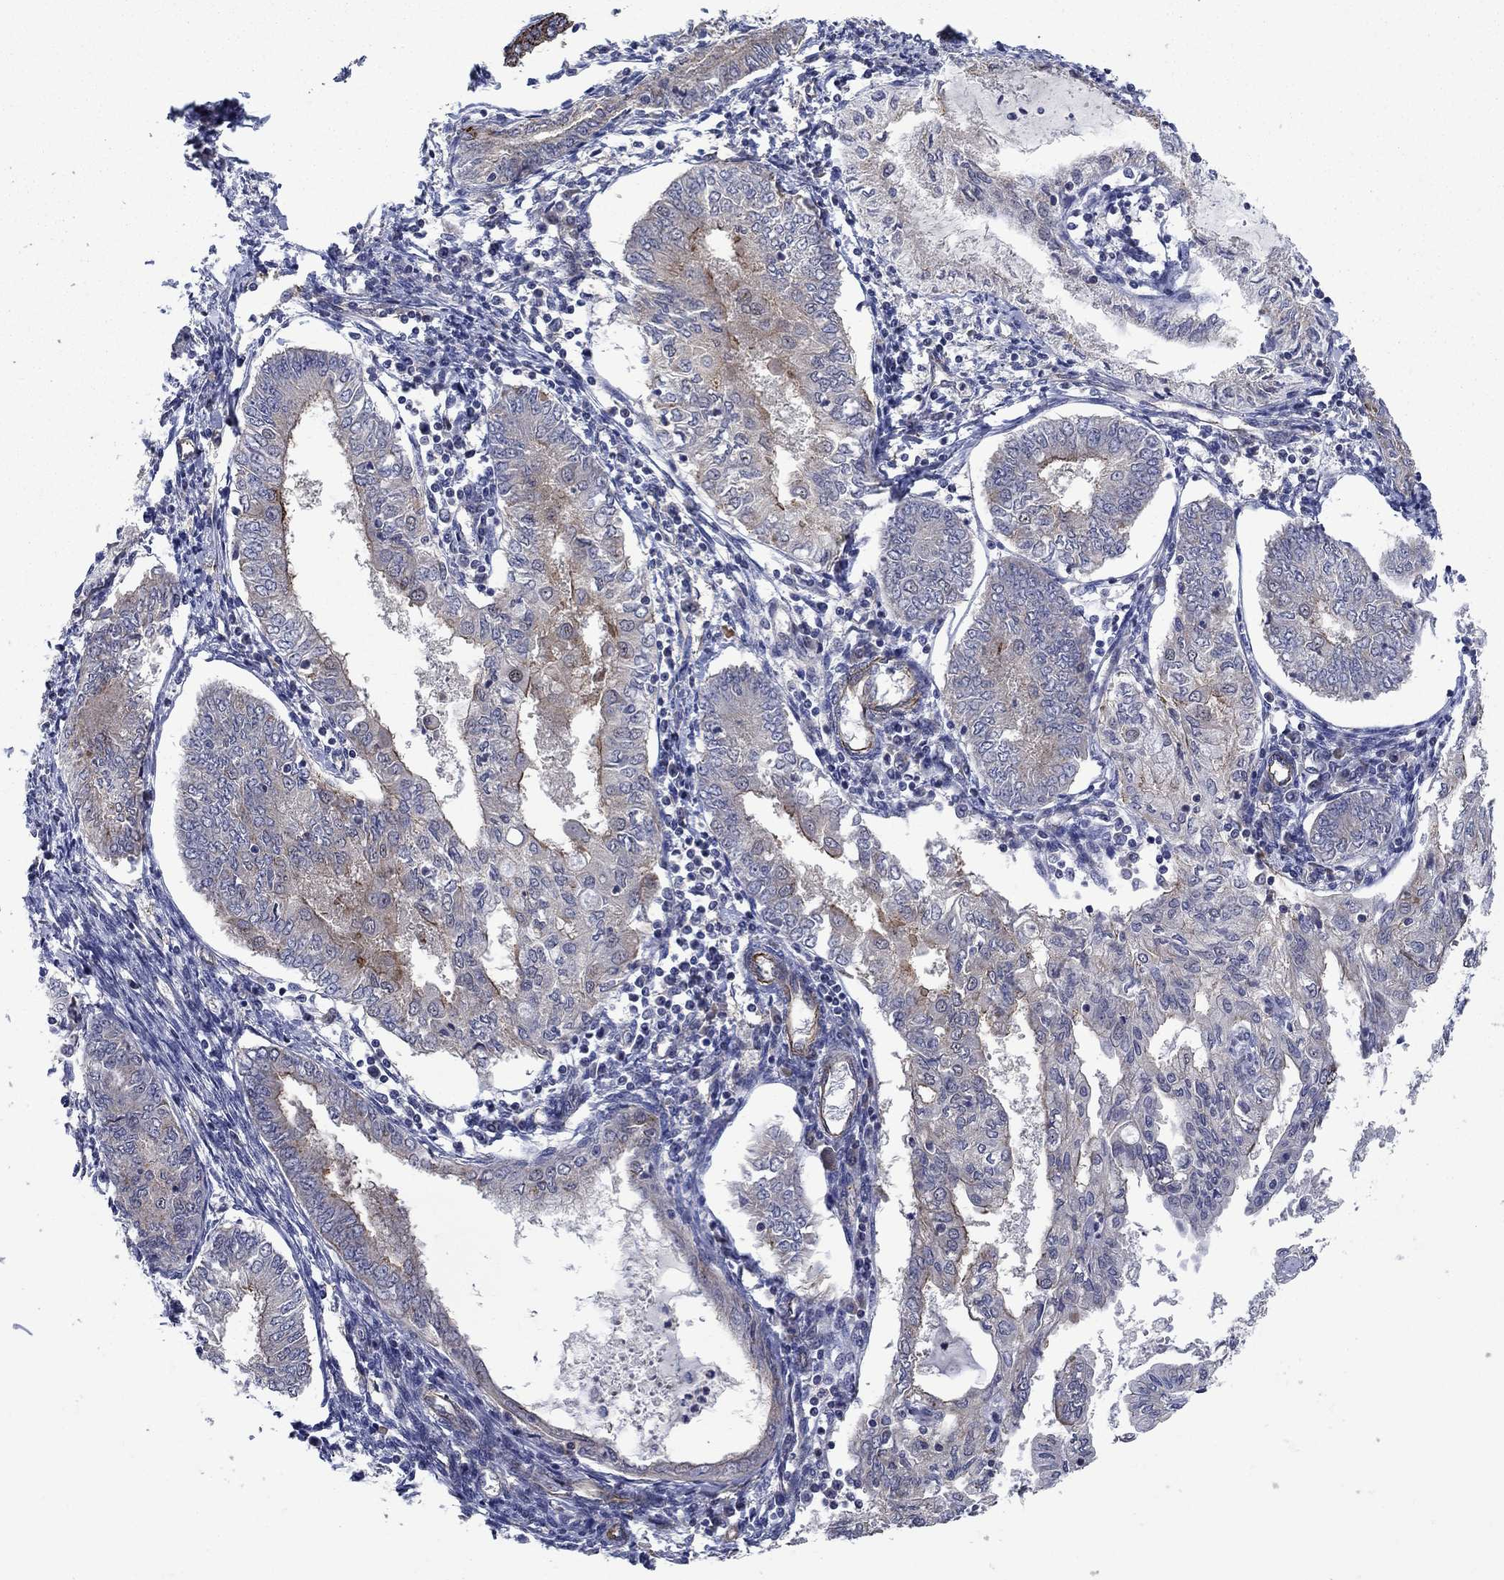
{"staining": {"intensity": "moderate", "quantity": "<25%", "location": "cytoplasmic/membranous"}, "tissue": "endometrial cancer", "cell_type": "Tumor cells", "image_type": "cancer", "snomed": [{"axis": "morphology", "description": "Adenocarcinoma, NOS"}, {"axis": "topography", "description": "Endometrium"}], "caption": "Immunohistochemistry (IHC) (DAB) staining of endometrial adenocarcinoma demonstrates moderate cytoplasmic/membranous protein staining in approximately <25% of tumor cells.", "gene": "SLC7A1", "patient": {"sex": "female", "age": 68}}